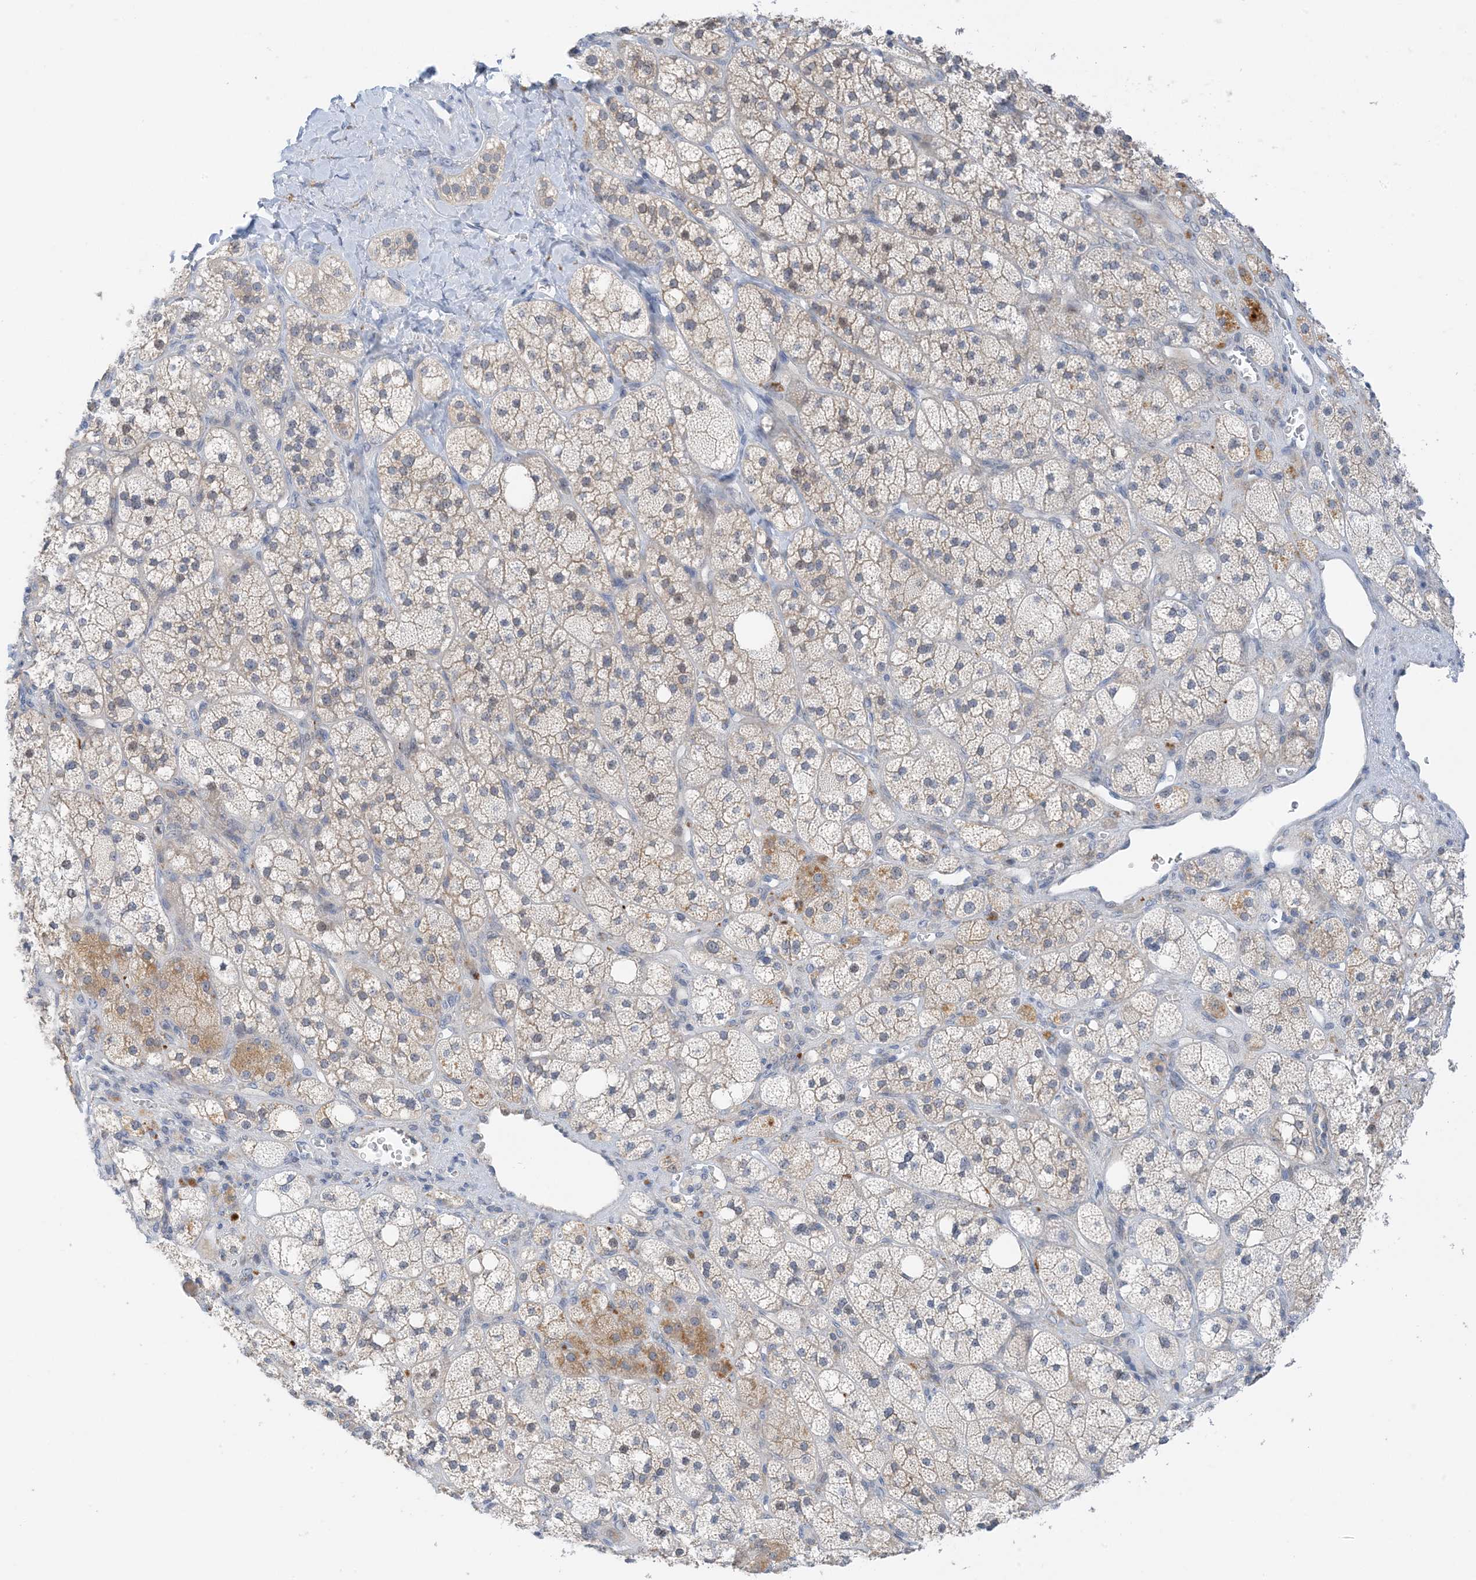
{"staining": {"intensity": "strong", "quantity": "<25%", "location": "cytoplasmic/membranous"}, "tissue": "adrenal gland", "cell_type": "Glandular cells", "image_type": "normal", "snomed": [{"axis": "morphology", "description": "Normal tissue, NOS"}, {"axis": "topography", "description": "Adrenal gland"}], "caption": "Immunohistochemical staining of normal human adrenal gland shows medium levels of strong cytoplasmic/membranous staining in approximately <25% of glandular cells. The staining was performed using DAB, with brown indicating positive protein expression. Nuclei are stained blue with hematoxylin.", "gene": "KIFBP", "patient": {"sex": "male", "age": 61}}